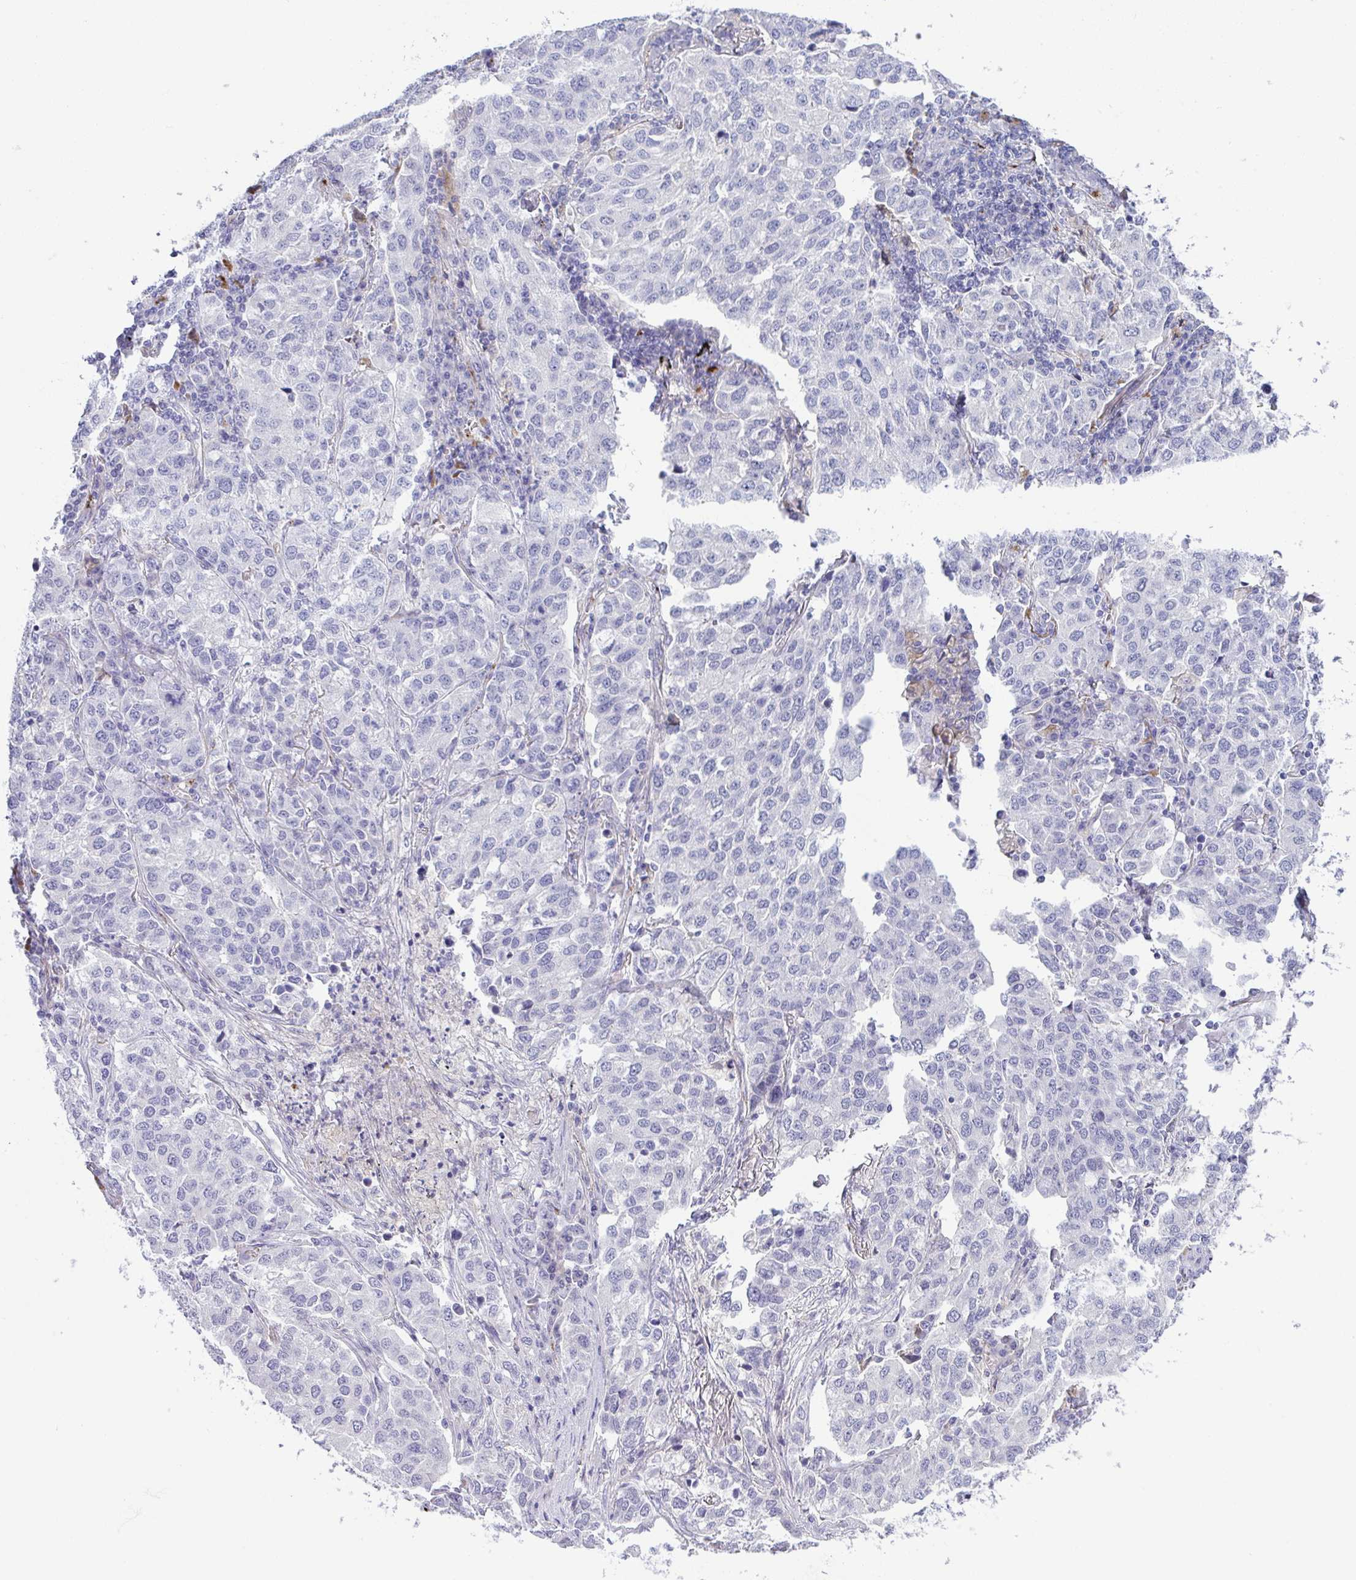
{"staining": {"intensity": "negative", "quantity": "none", "location": "none"}, "tissue": "lung cancer", "cell_type": "Tumor cells", "image_type": "cancer", "snomed": [{"axis": "morphology", "description": "Adenocarcinoma, NOS"}, {"axis": "morphology", "description": "Adenocarcinoma, metastatic, NOS"}, {"axis": "topography", "description": "Lymph node"}, {"axis": "topography", "description": "Lung"}], "caption": "DAB (3,3'-diaminobenzidine) immunohistochemical staining of lung adenocarcinoma exhibits no significant staining in tumor cells.", "gene": "TOR1AIP2", "patient": {"sex": "female", "age": 65}}